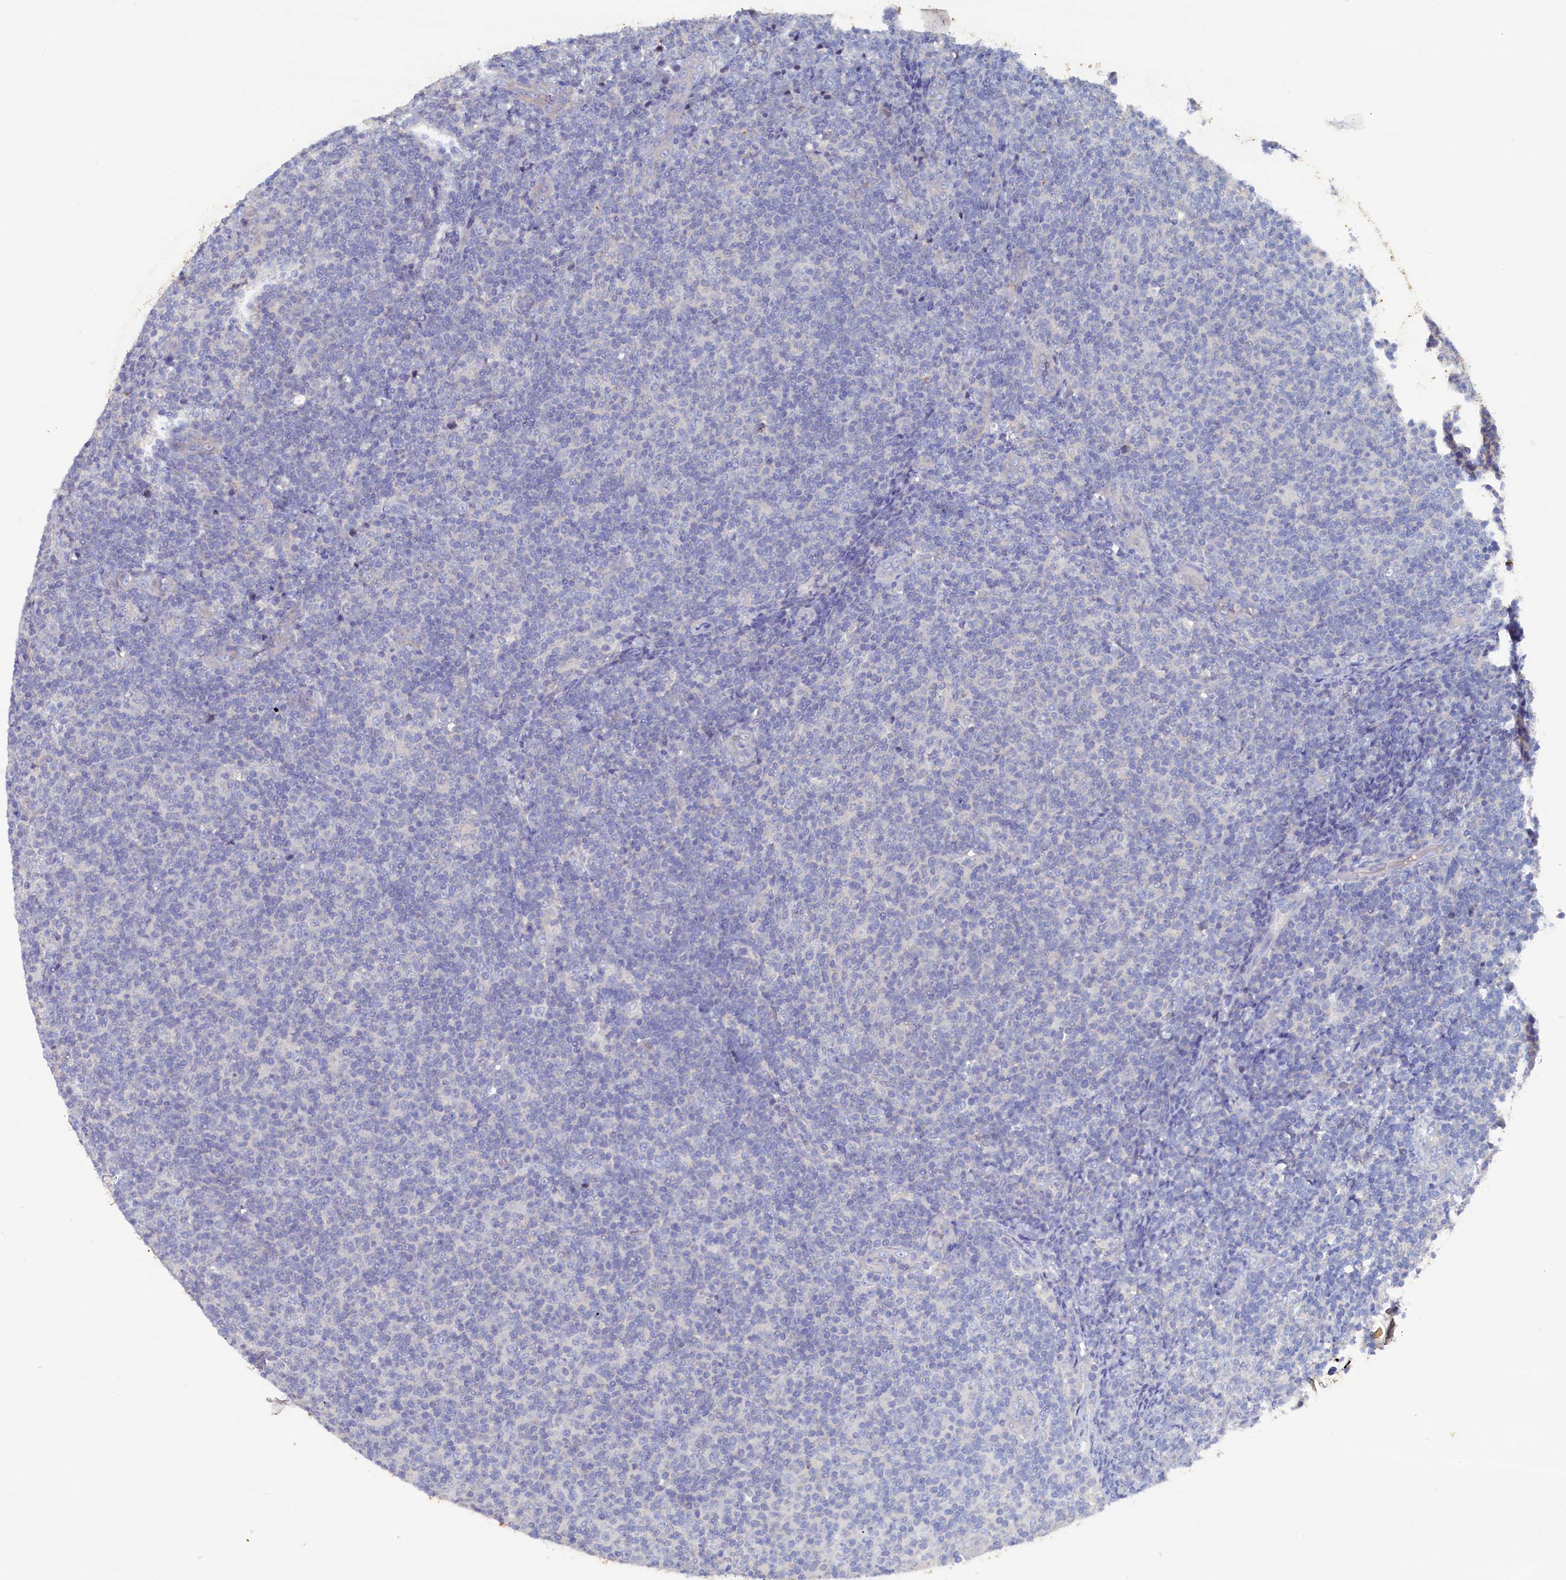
{"staining": {"intensity": "negative", "quantity": "none", "location": "none"}, "tissue": "lymphoma", "cell_type": "Tumor cells", "image_type": "cancer", "snomed": [{"axis": "morphology", "description": "Malignant lymphoma, non-Hodgkin's type, Low grade"}, {"axis": "topography", "description": "Lymph node"}], "caption": "Lymphoma stained for a protein using immunohistochemistry reveals no staining tumor cells.", "gene": "CBLIF", "patient": {"sex": "male", "age": 66}}